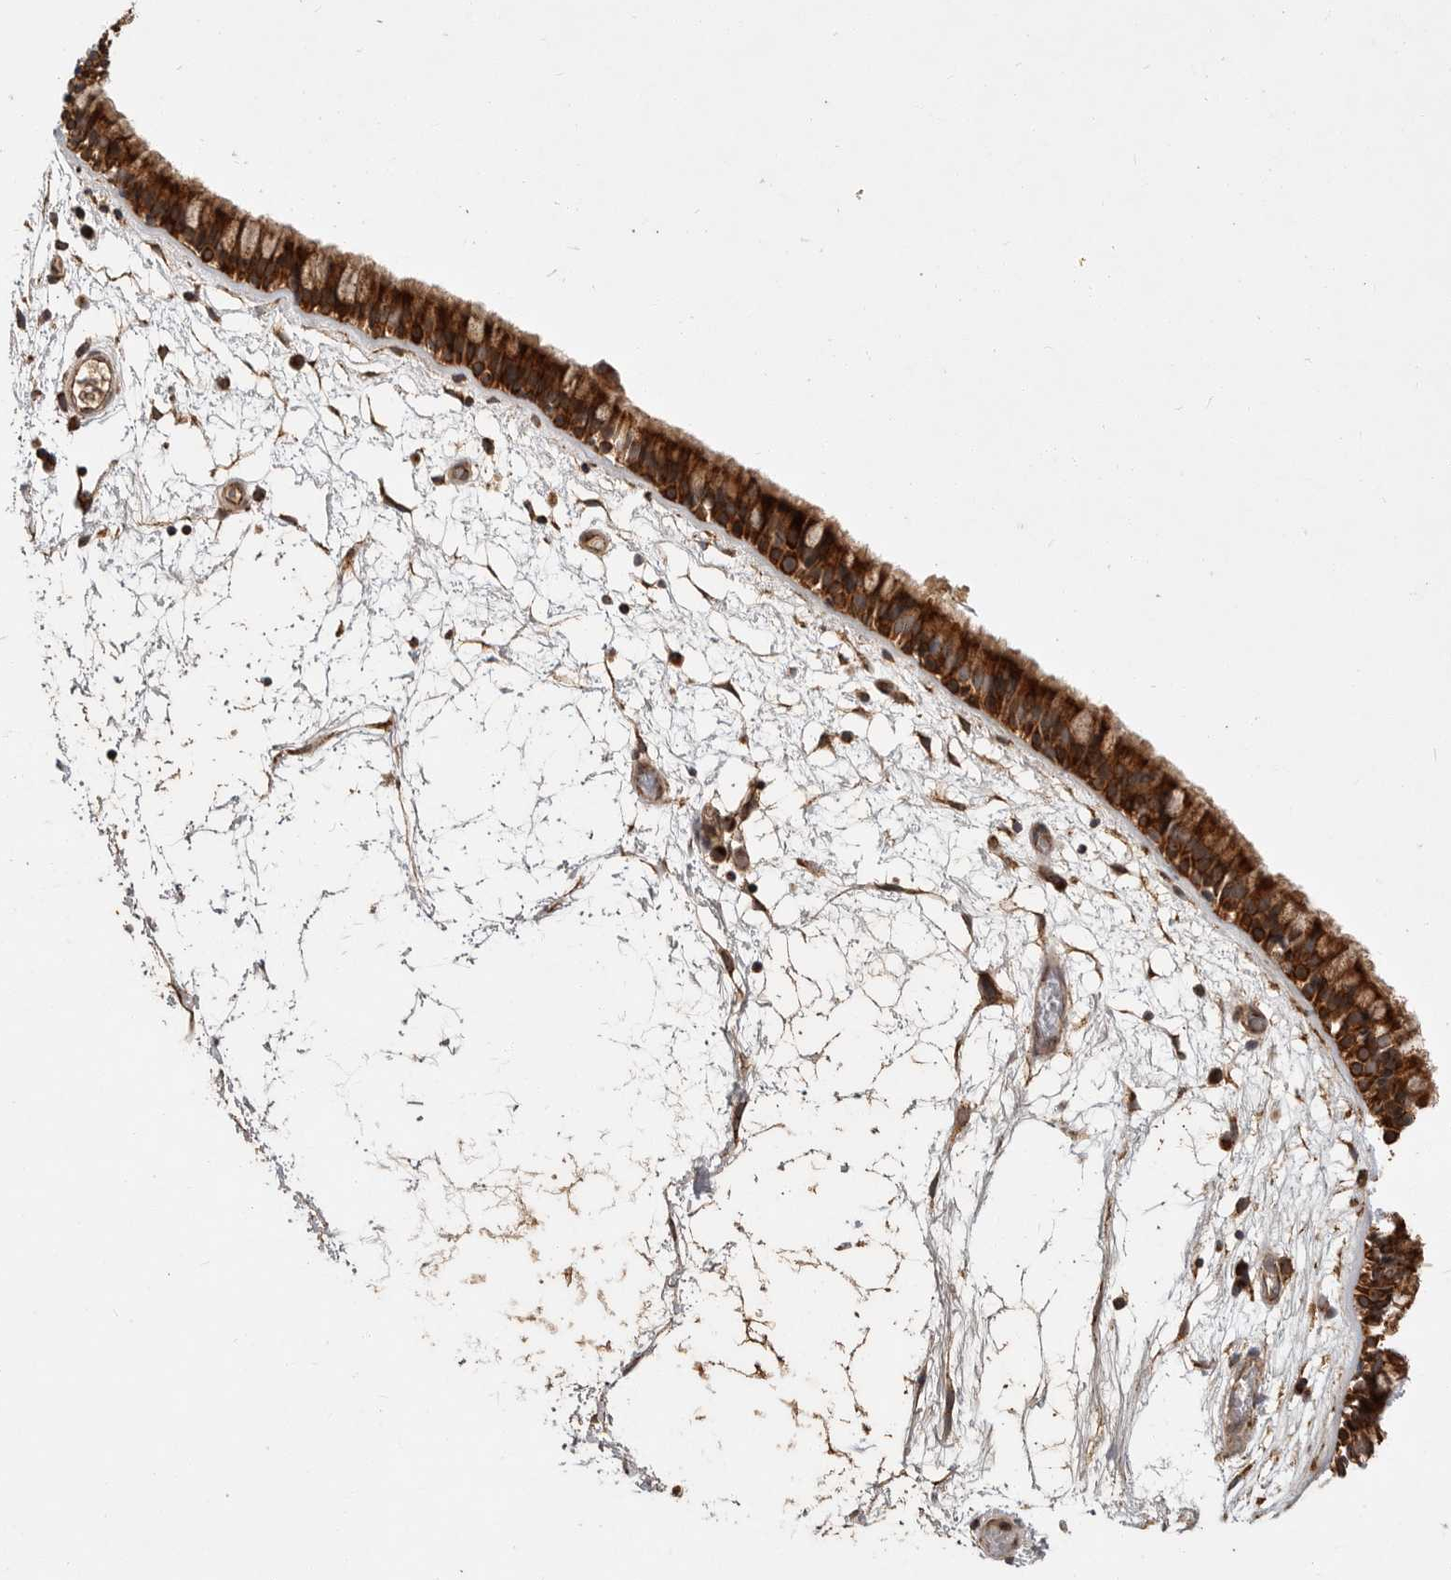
{"staining": {"intensity": "strong", "quantity": ">75%", "location": "cytoplasmic/membranous"}, "tissue": "nasopharynx", "cell_type": "Respiratory epithelial cells", "image_type": "normal", "snomed": [{"axis": "morphology", "description": "Normal tissue, NOS"}, {"axis": "morphology", "description": "Inflammation, NOS"}, {"axis": "topography", "description": "Nasopharynx"}], "caption": "The histopathology image demonstrates immunohistochemical staining of unremarkable nasopharynx. There is strong cytoplasmic/membranous expression is identified in approximately >75% of respiratory epithelial cells.", "gene": "KYAT3", "patient": {"sex": "male", "age": 48}}